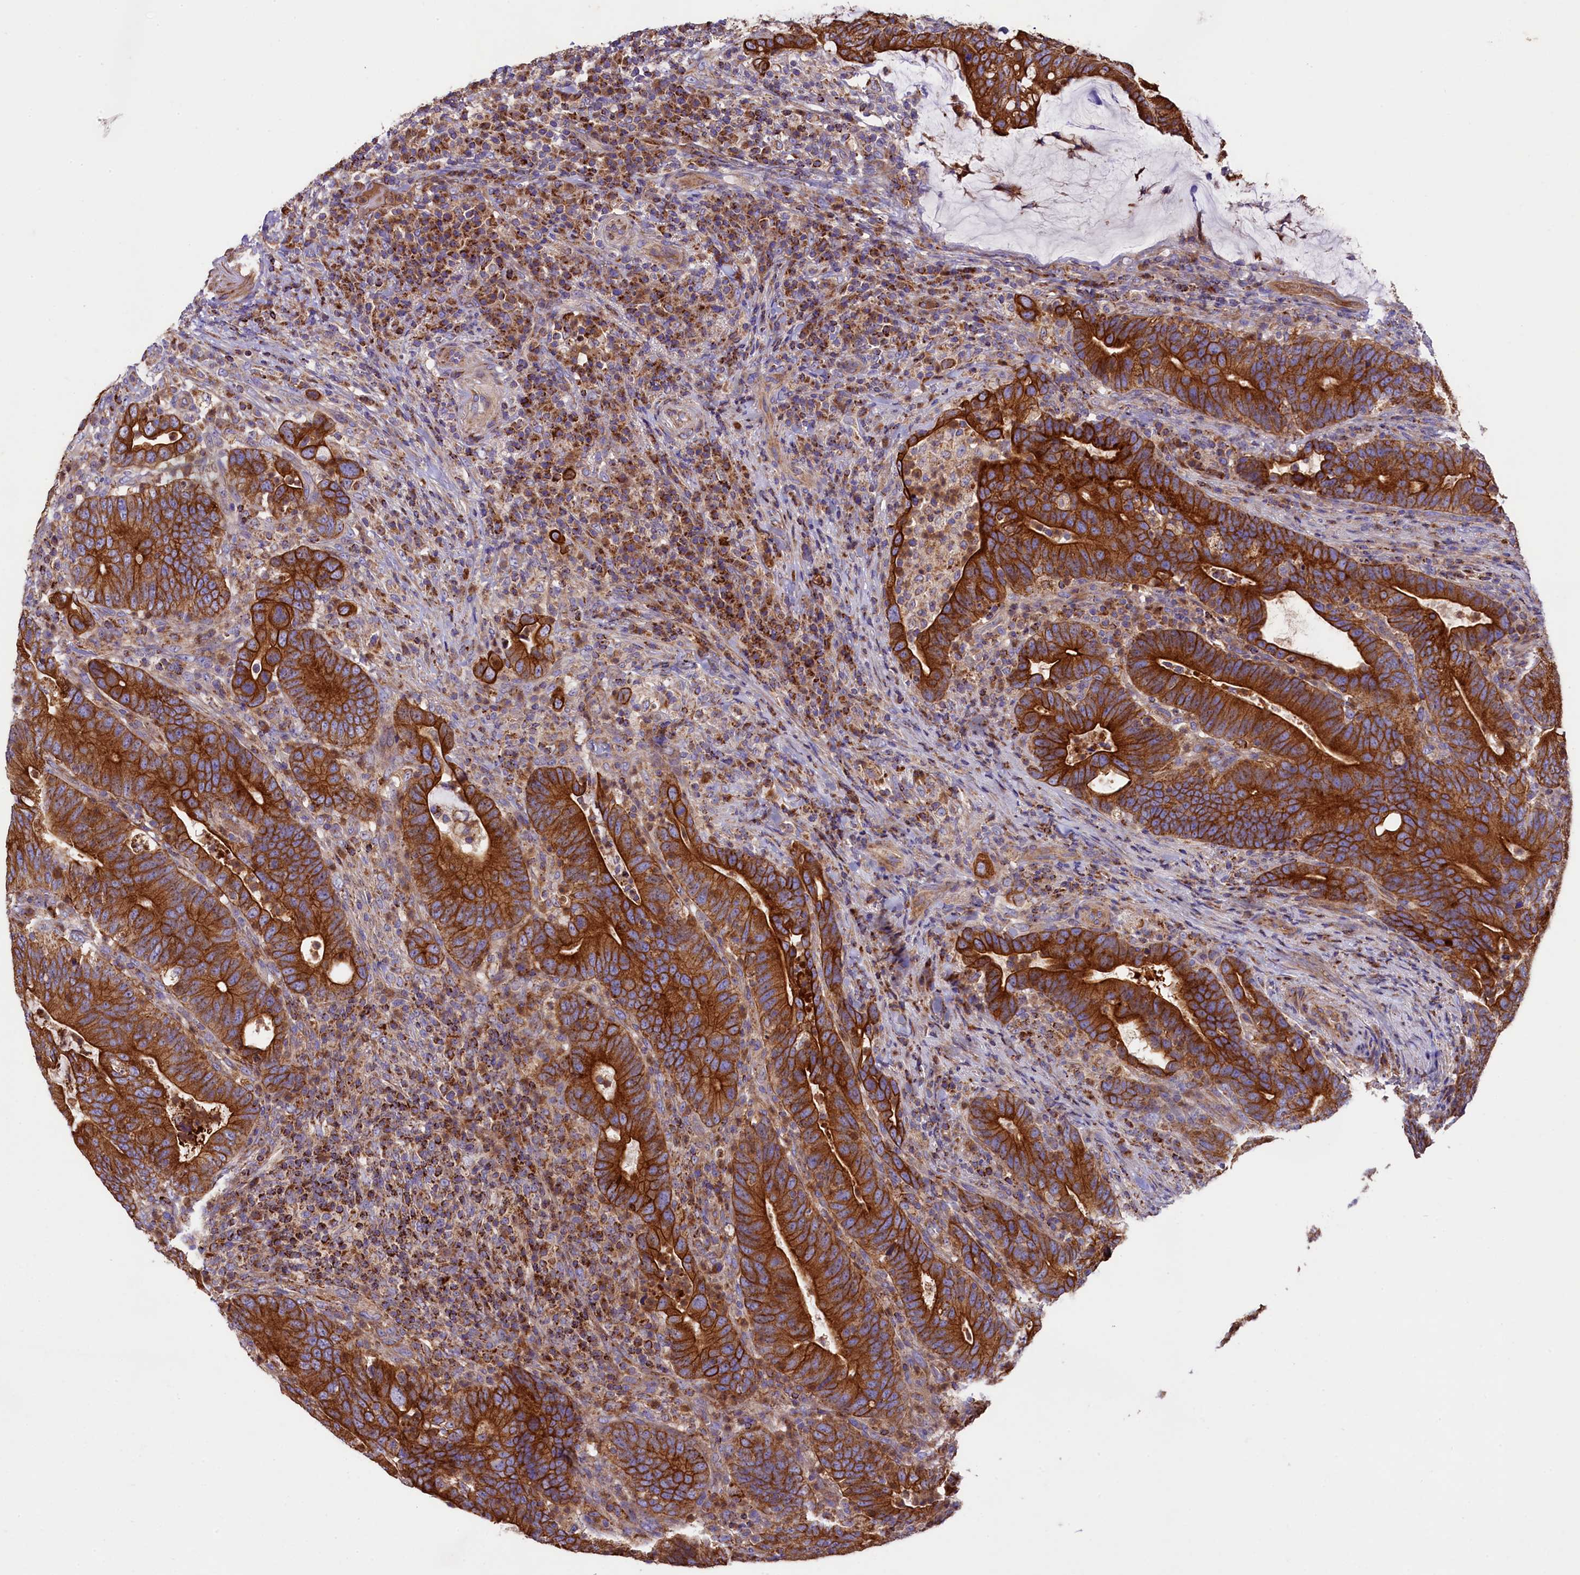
{"staining": {"intensity": "strong", "quantity": ">75%", "location": "cytoplasmic/membranous"}, "tissue": "colorectal cancer", "cell_type": "Tumor cells", "image_type": "cancer", "snomed": [{"axis": "morphology", "description": "Adenocarcinoma, NOS"}, {"axis": "topography", "description": "Colon"}], "caption": "Protein expression analysis of colorectal cancer (adenocarcinoma) displays strong cytoplasmic/membranous expression in about >75% of tumor cells.", "gene": "CLYBL", "patient": {"sex": "female", "age": 66}}